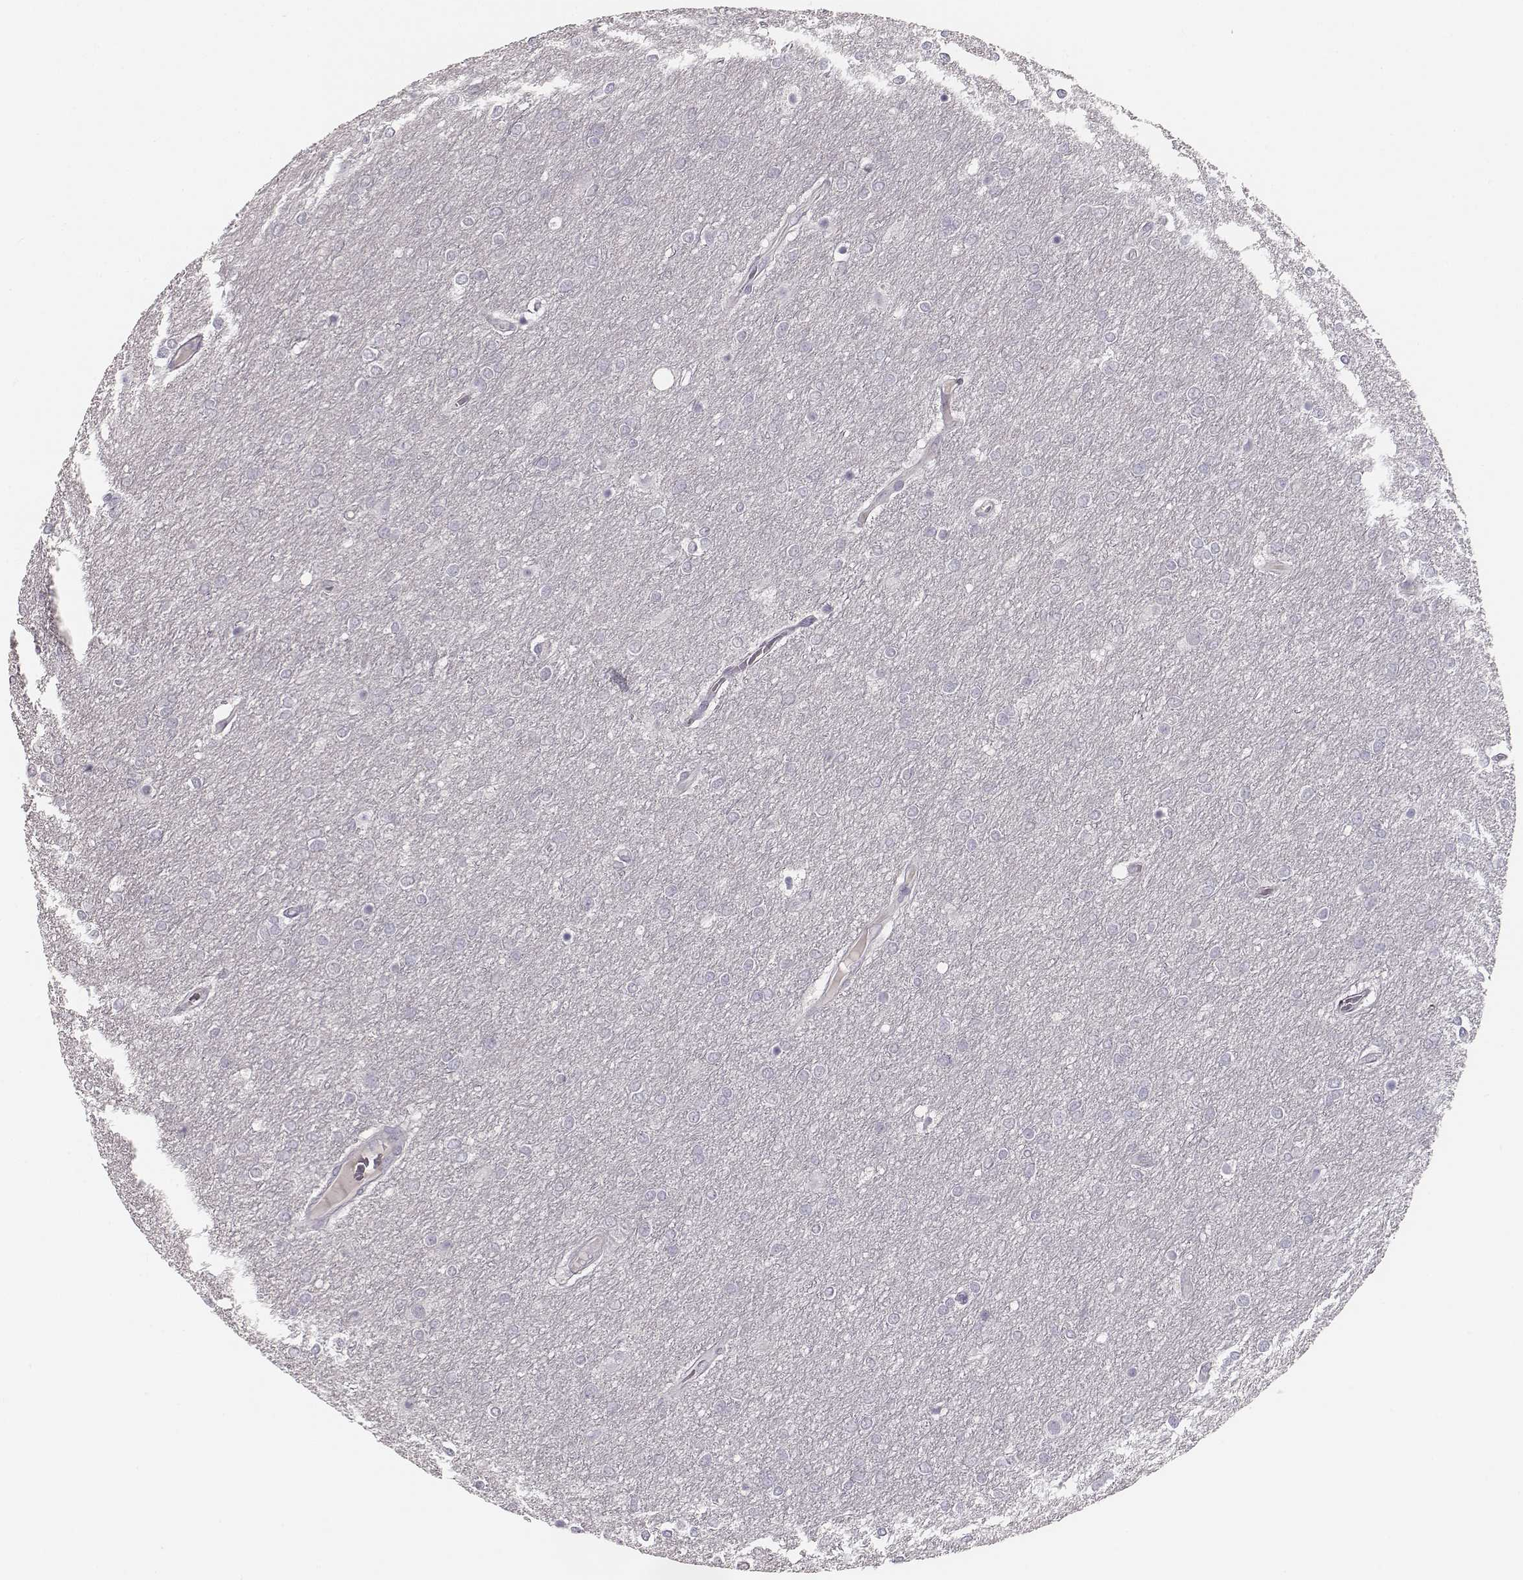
{"staining": {"intensity": "negative", "quantity": "none", "location": "none"}, "tissue": "glioma", "cell_type": "Tumor cells", "image_type": "cancer", "snomed": [{"axis": "morphology", "description": "Glioma, malignant, High grade"}, {"axis": "topography", "description": "Brain"}], "caption": "This is a micrograph of immunohistochemistry staining of malignant glioma (high-grade), which shows no expression in tumor cells. The staining was performed using DAB (3,3'-diaminobenzidine) to visualize the protein expression in brown, while the nuclei were stained in blue with hematoxylin (Magnification: 20x).", "gene": "MYH6", "patient": {"sex": "female", "age": 61}}